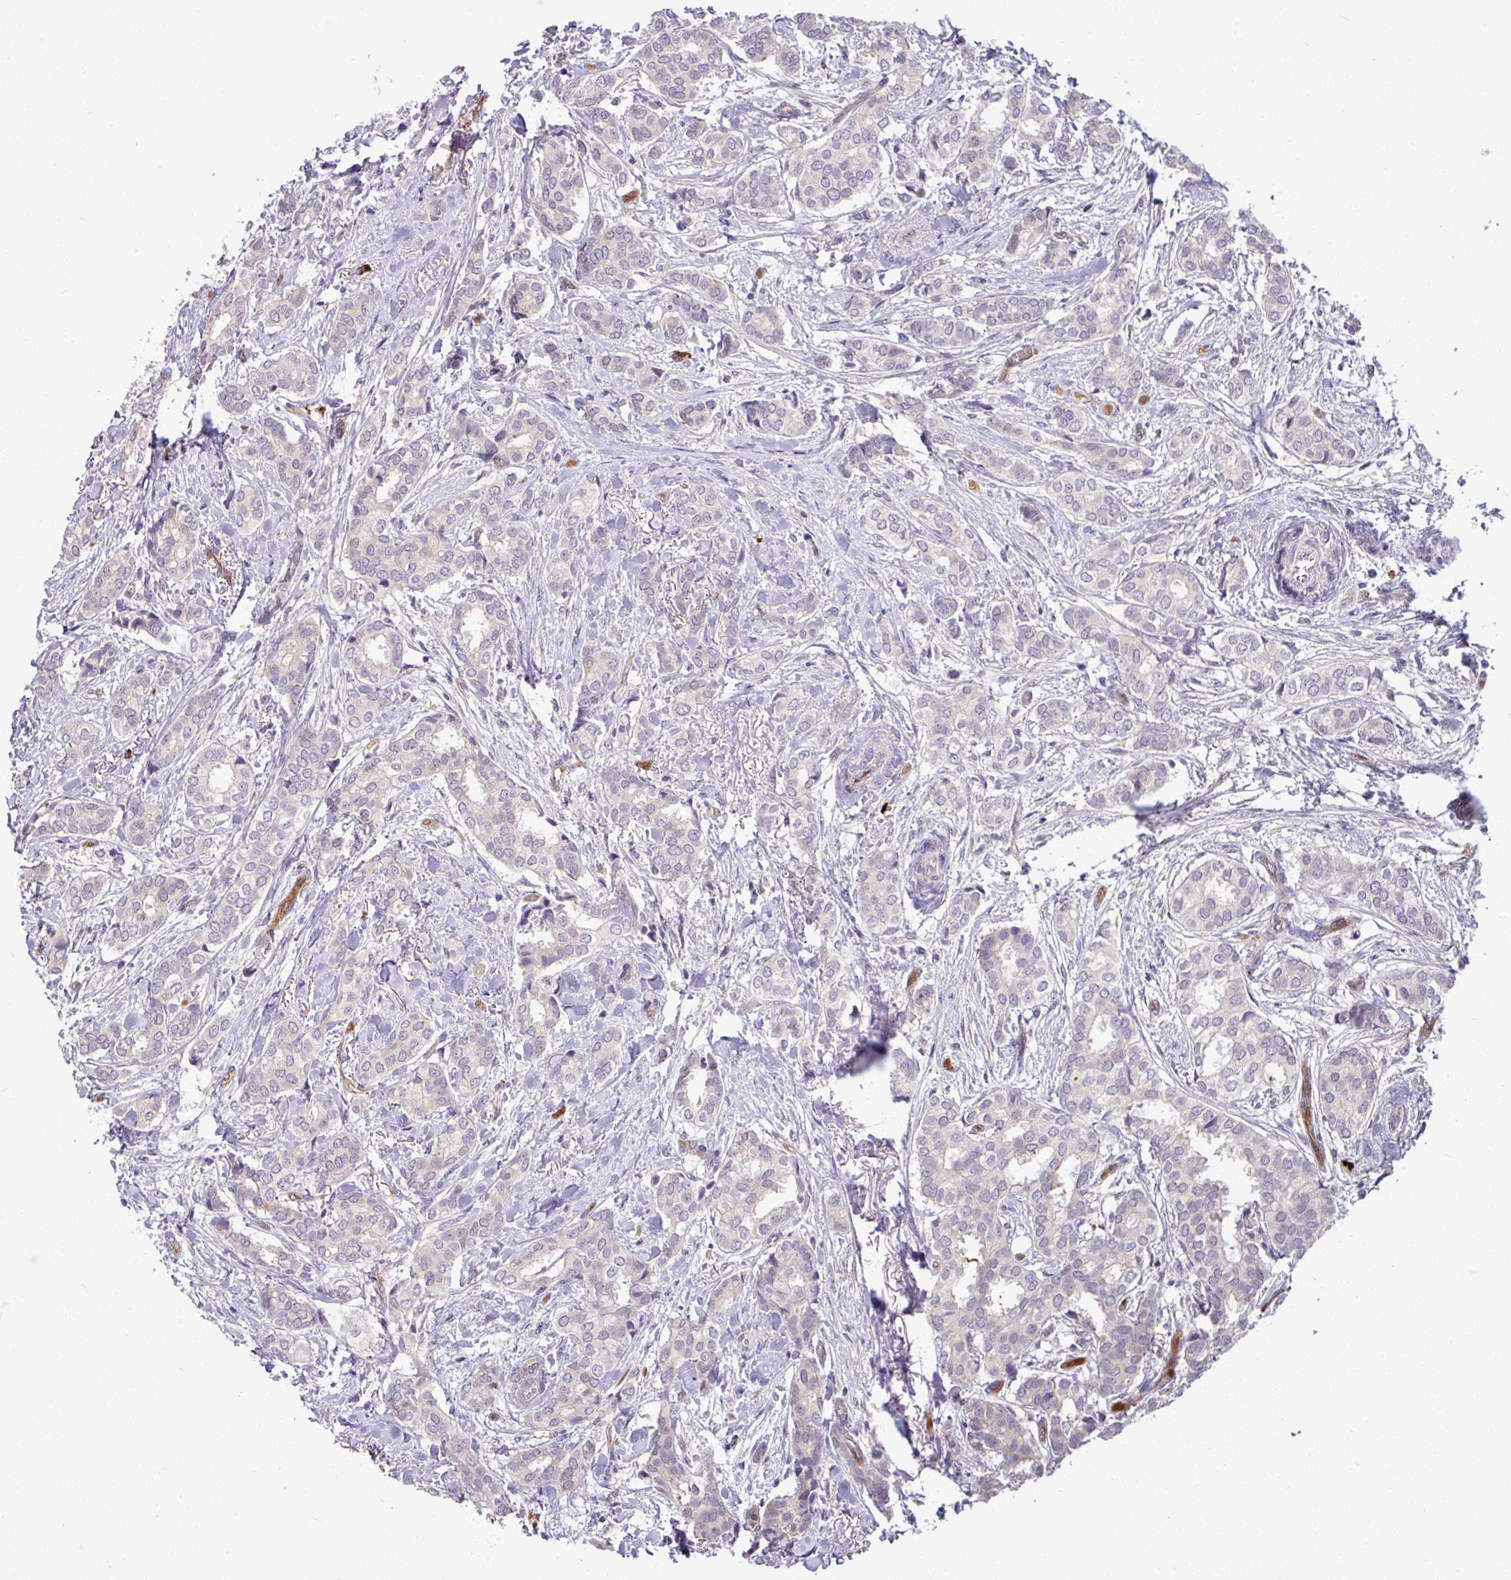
{"staining": {"intensity": "negative", "quantity": "none", "location": "none"}, "tissue": "breast cancer", "cell_type": "Tumor cells", "image_type": "cancer", "snomed": [{"axis": "morphology", "description": "Duct carcinoma"}, {"axis": "topography", "description": "Breast"}], "caption": "Histopathology image shows no protein expression in tumor cells of breast invasive ductal carcinoma tissue.", "gene": "B4GALNT4", "patient": {"sex": "female", "age": 73}}